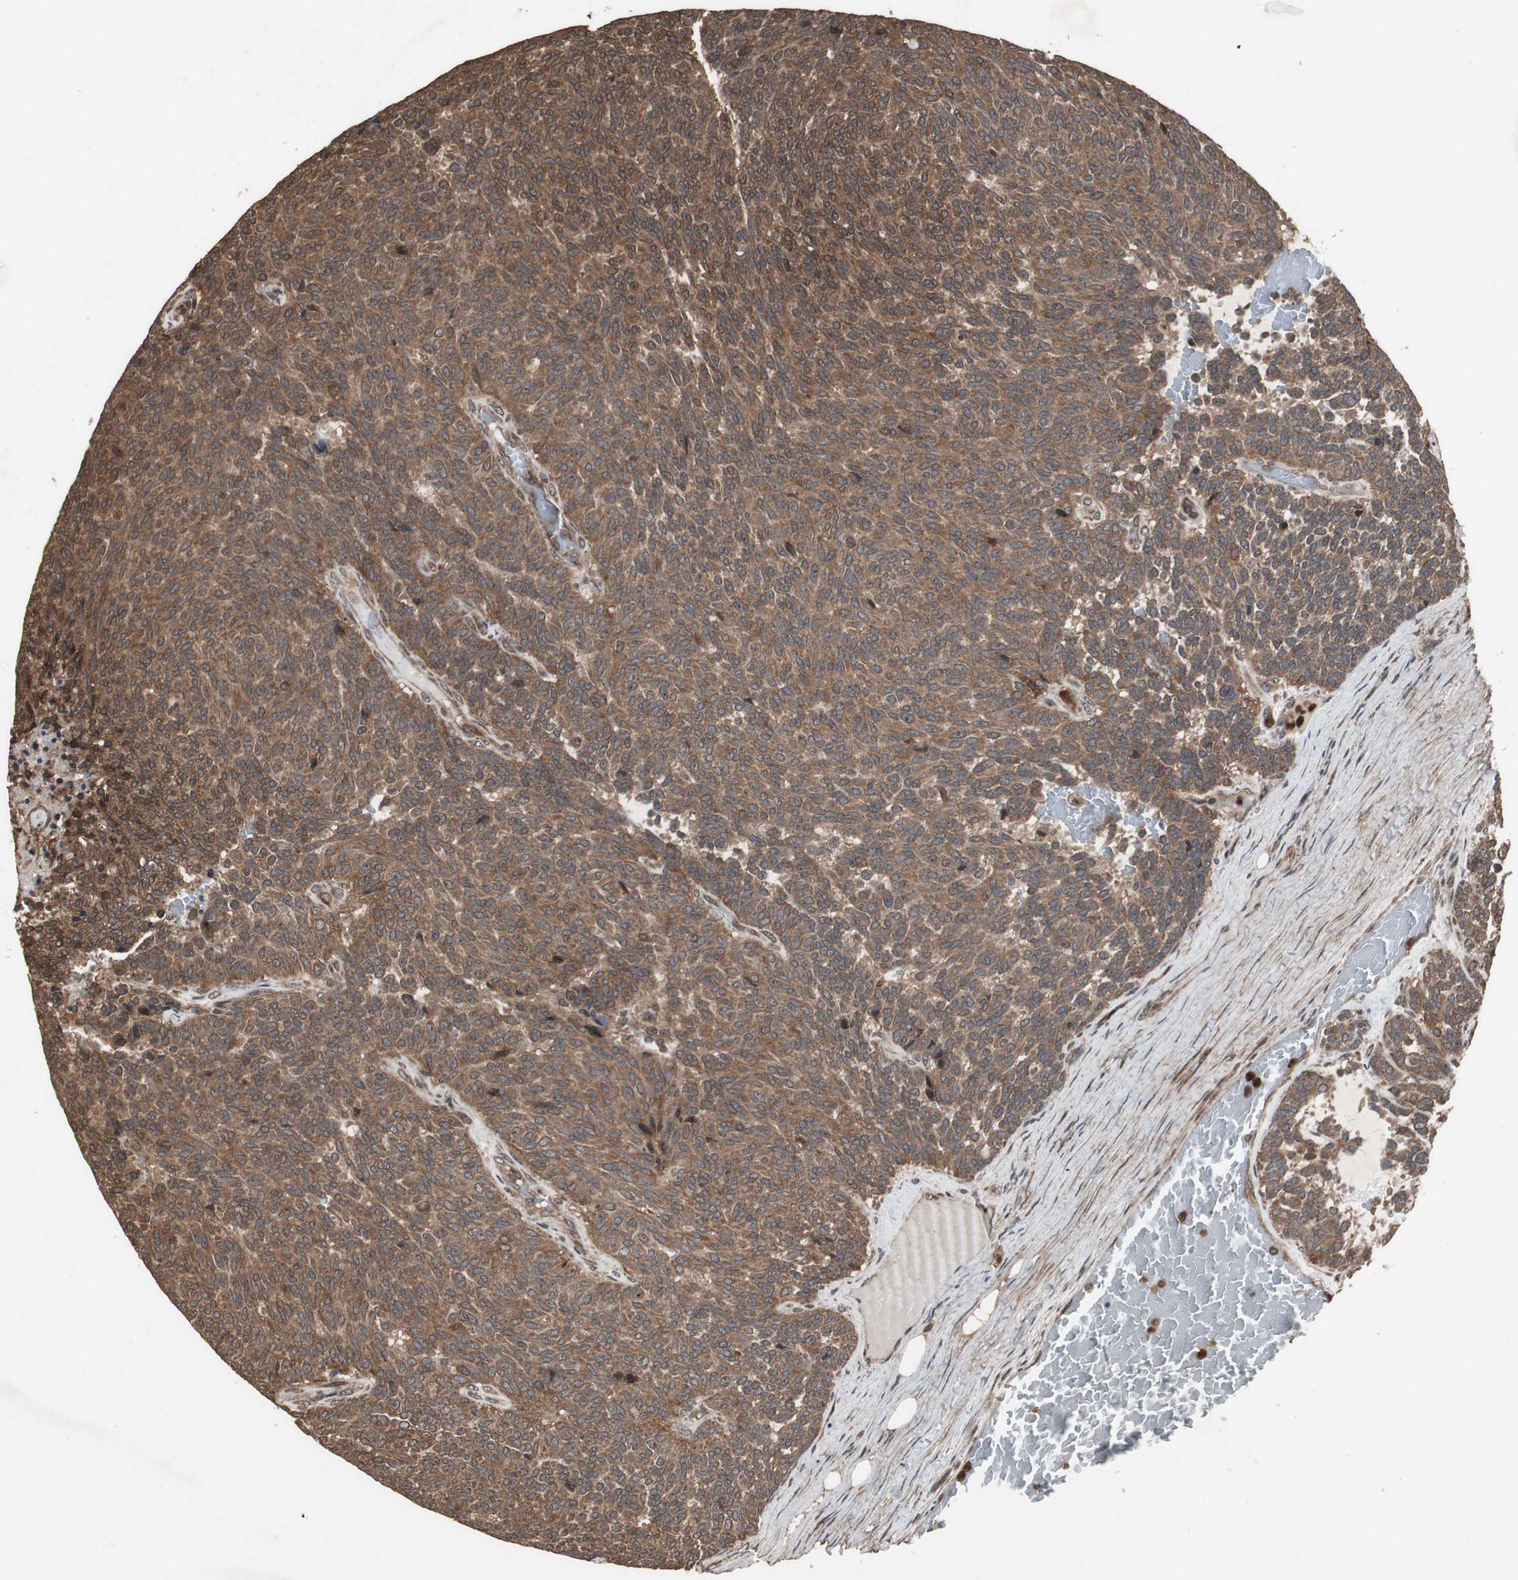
{"staining": {"intensity": "moderate", "quantity": ">75%", "location": "cytoplasmic/membranous"}, "tissue": "carcinoid", "cell_type": "Tumor cells", "image_type": "cancer", "snomed": [{"axis": "morphology", "description": "Carcinoid, malignant, NOS"}, {"axis": "topography", "description": "Pancreas"}], "caption": "An image of carcinoid (malignant) stained for a protein shows moderate cytoplasmic/membranous brown staining in tumor cells. The staining was performed using DAB (3,3'-diaminobenzidine) to visualize the protein expression in brown, while the nuclei were stained in blue with hematoxylin (Magnification: 20x).", "gene": "LAMTOR5", "patient": {"sex": "female", "age": 54}}